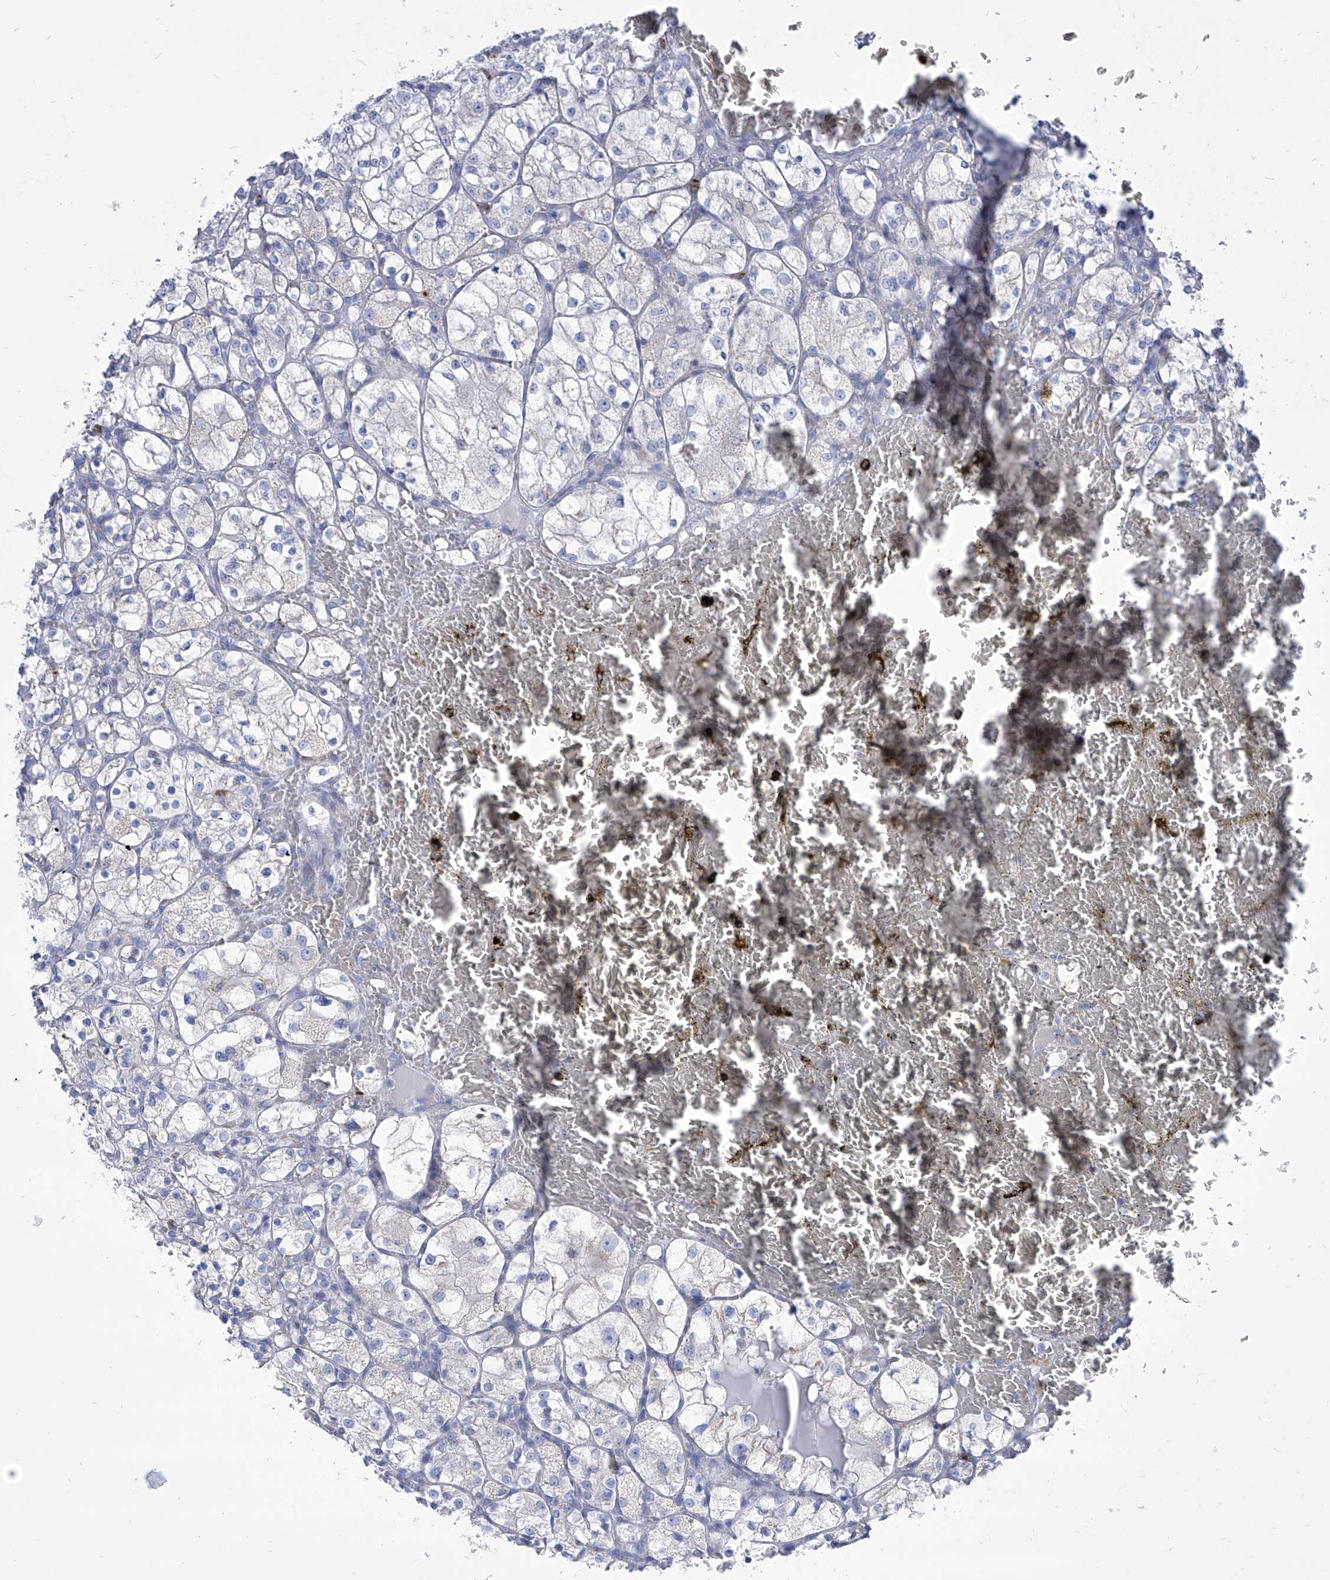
{"staining": {"intensity": "negative", "quantity": "none", "location": "none"}, "tissue": "renal cancer", "cell_type": "Tumor cells", "image_type": "cancer", "snomed": [{"axis": "morphology", "description": "Adenocarcinoma, NOS"}, {"axis": "topography", "description": "Kidney"}], "caption": "Immunohistochemistry micrograph of neoplastic tissue: renal cancer (adenocarcinoma) stained with DAB shows no significant protein positivity in tumor cells. Nuclei are stained in blue.", "gene": "COQ3", "patient": {"sex": "female", "age": 69}}